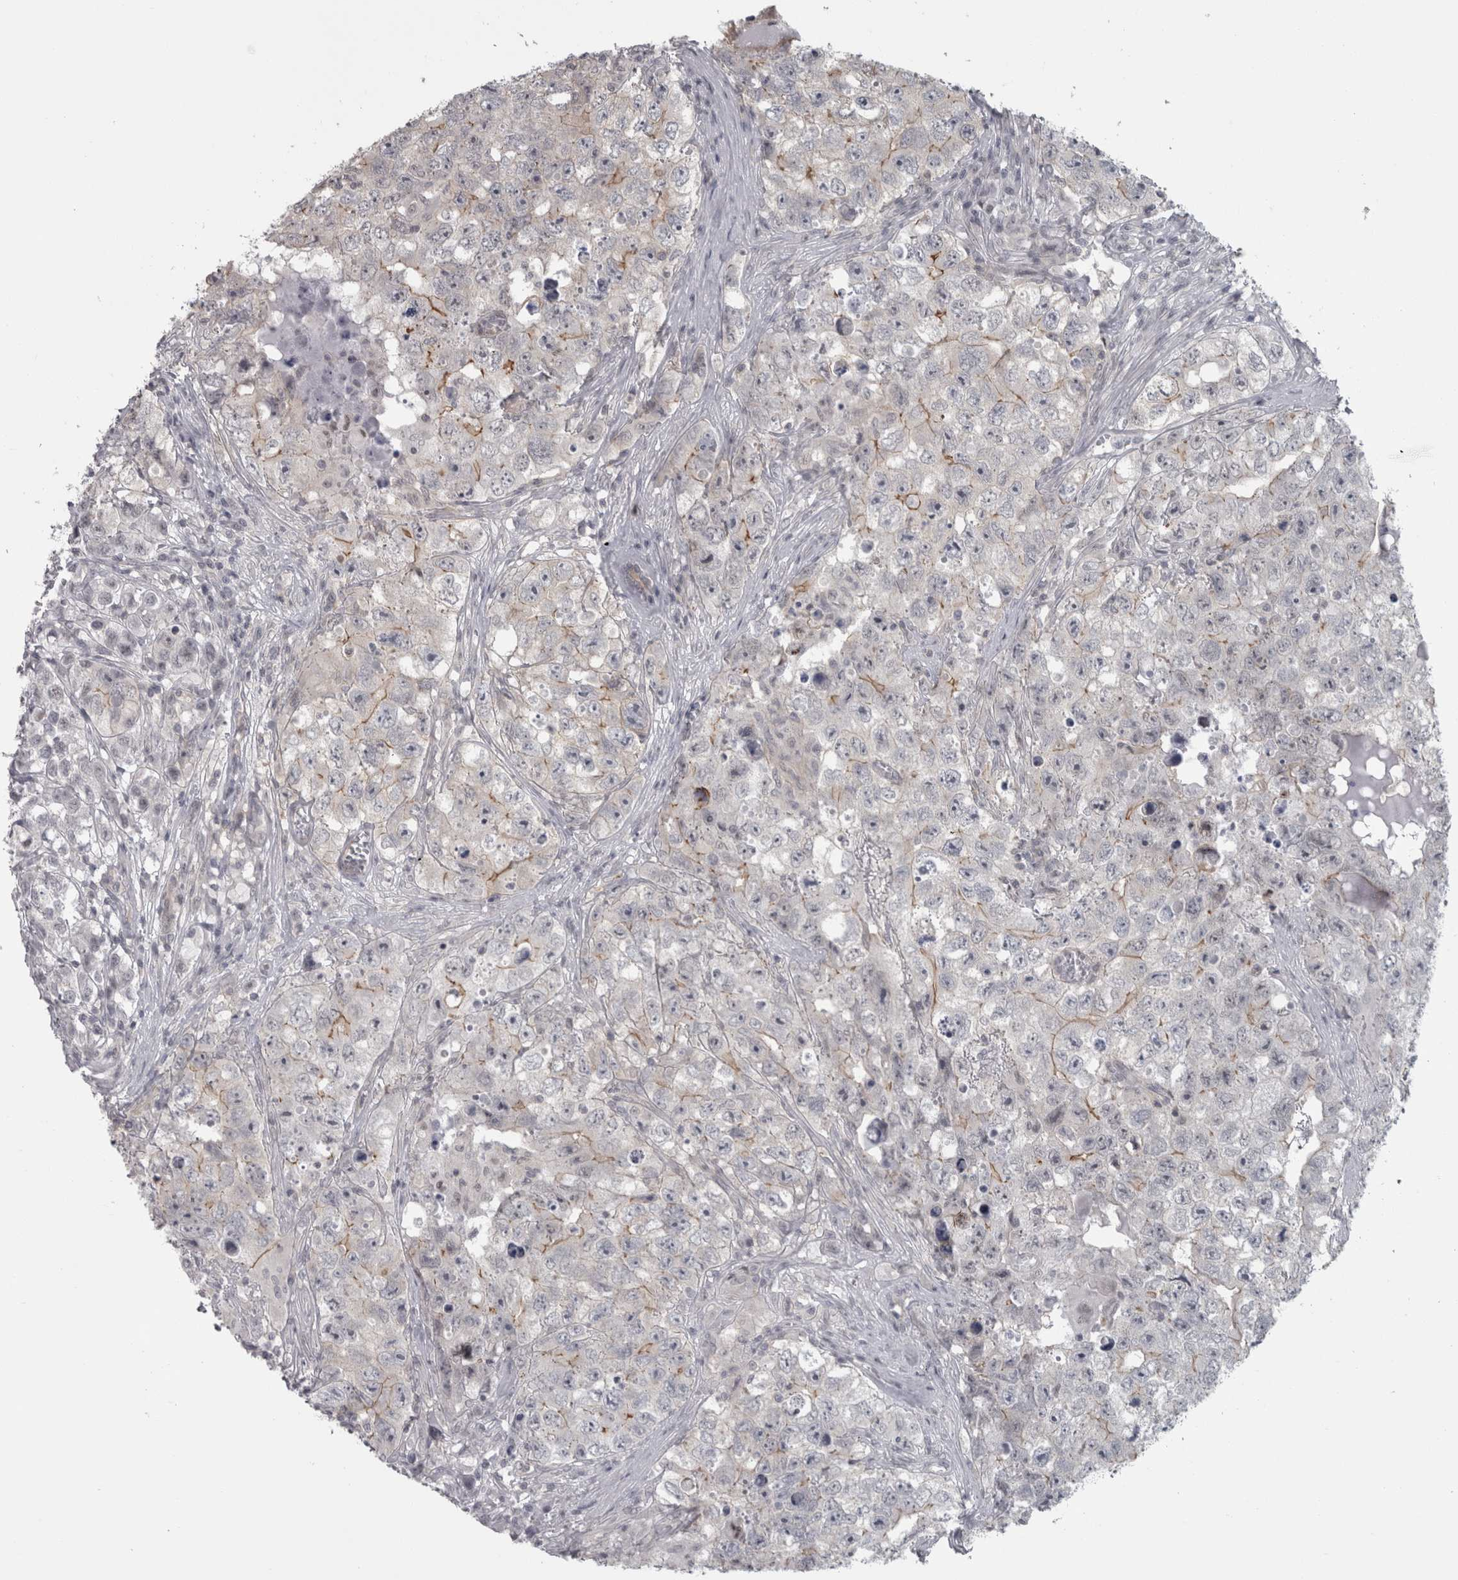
{"staining": {"intensity": "moderate", "quantity": "<25%", "location": "cytoplasmic/membranous"}, "tissue": "testis cancer", "cell_type": "Tumor cells", "image_type": "cancer", "snomed": [{"axis": "morphology", "description": "Seminoma, NOS"}, {"axis": "morphology", "description": "Carcinoma, Embryonal, NOS"}, {"axis": "topography", "description": "Testis"}], "caption": "Human testis cancer stained with a brown dye displays moderate cytoplasmic/membranous positive staining in approximately <25% of tumor cells.", "gene": "PPP1R12B", "patient": {"sex": "male", "age": 43}}